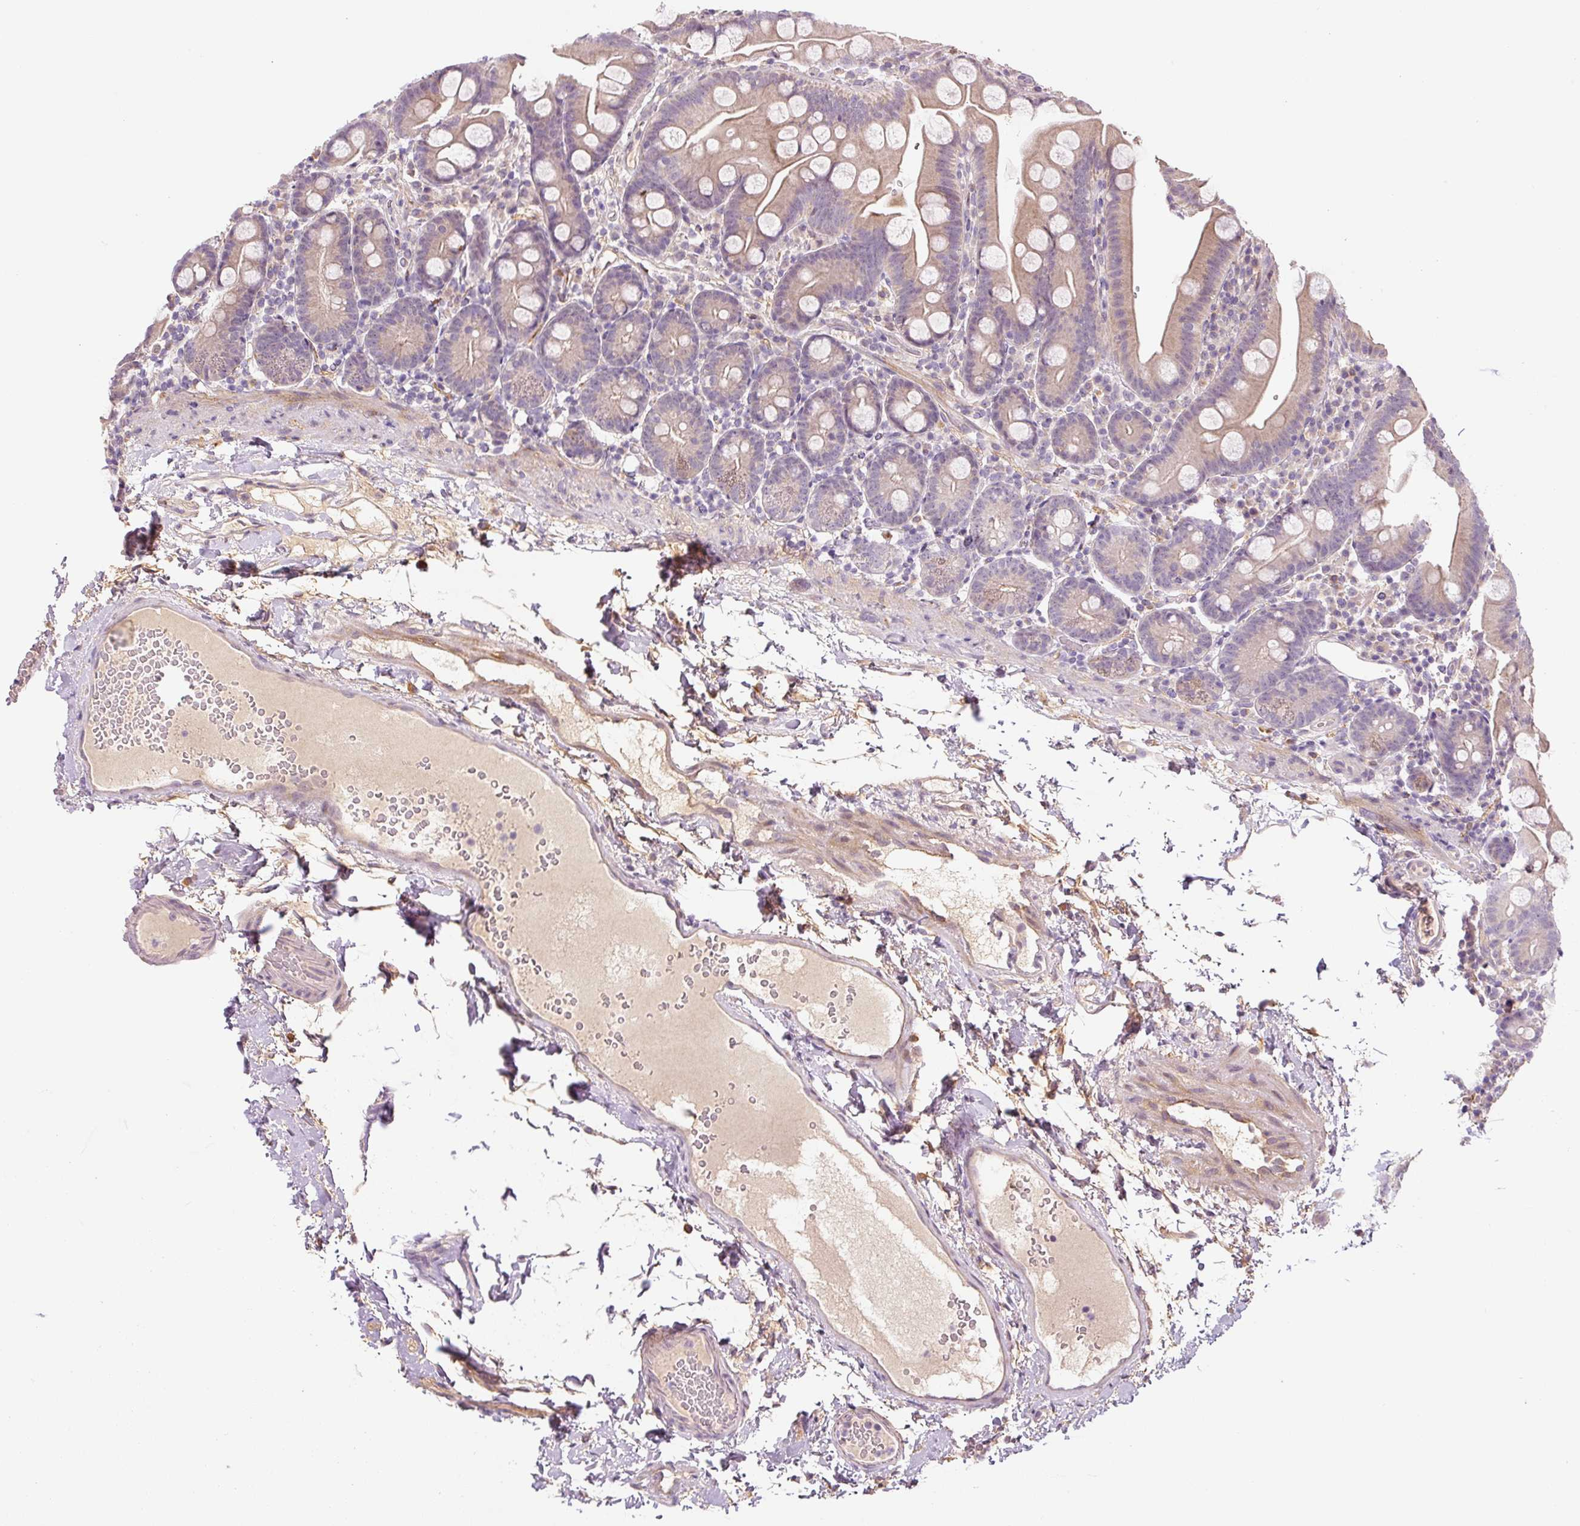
{"staining": {"intensity": "weak", "quantity": ">75%", "location": "cytoplasmic/membranous"}, "tissue": "small intestine", "cell_type": "Glandular cells", "image_type": "normal", "snomed": [{"axis": "morphology", "description": "Normal tissue, NOS"}, {"axis": "topography", "description": "Small intestine"}], "caption": "IHC (DAB (3,3'-diaminobenzidine)) staining of normal human small intestine demonstrates weak cytoplasmic/membranous protein positivity in about >75% of glandular cells. The staining was performed using DAB to visualize the protein expression in brown, while the nuclei were stained in blue with hematoxylin (Magnification: 20x).", "gene": "PRKAA2", "patient": {"sex": "female", "age": 68}}